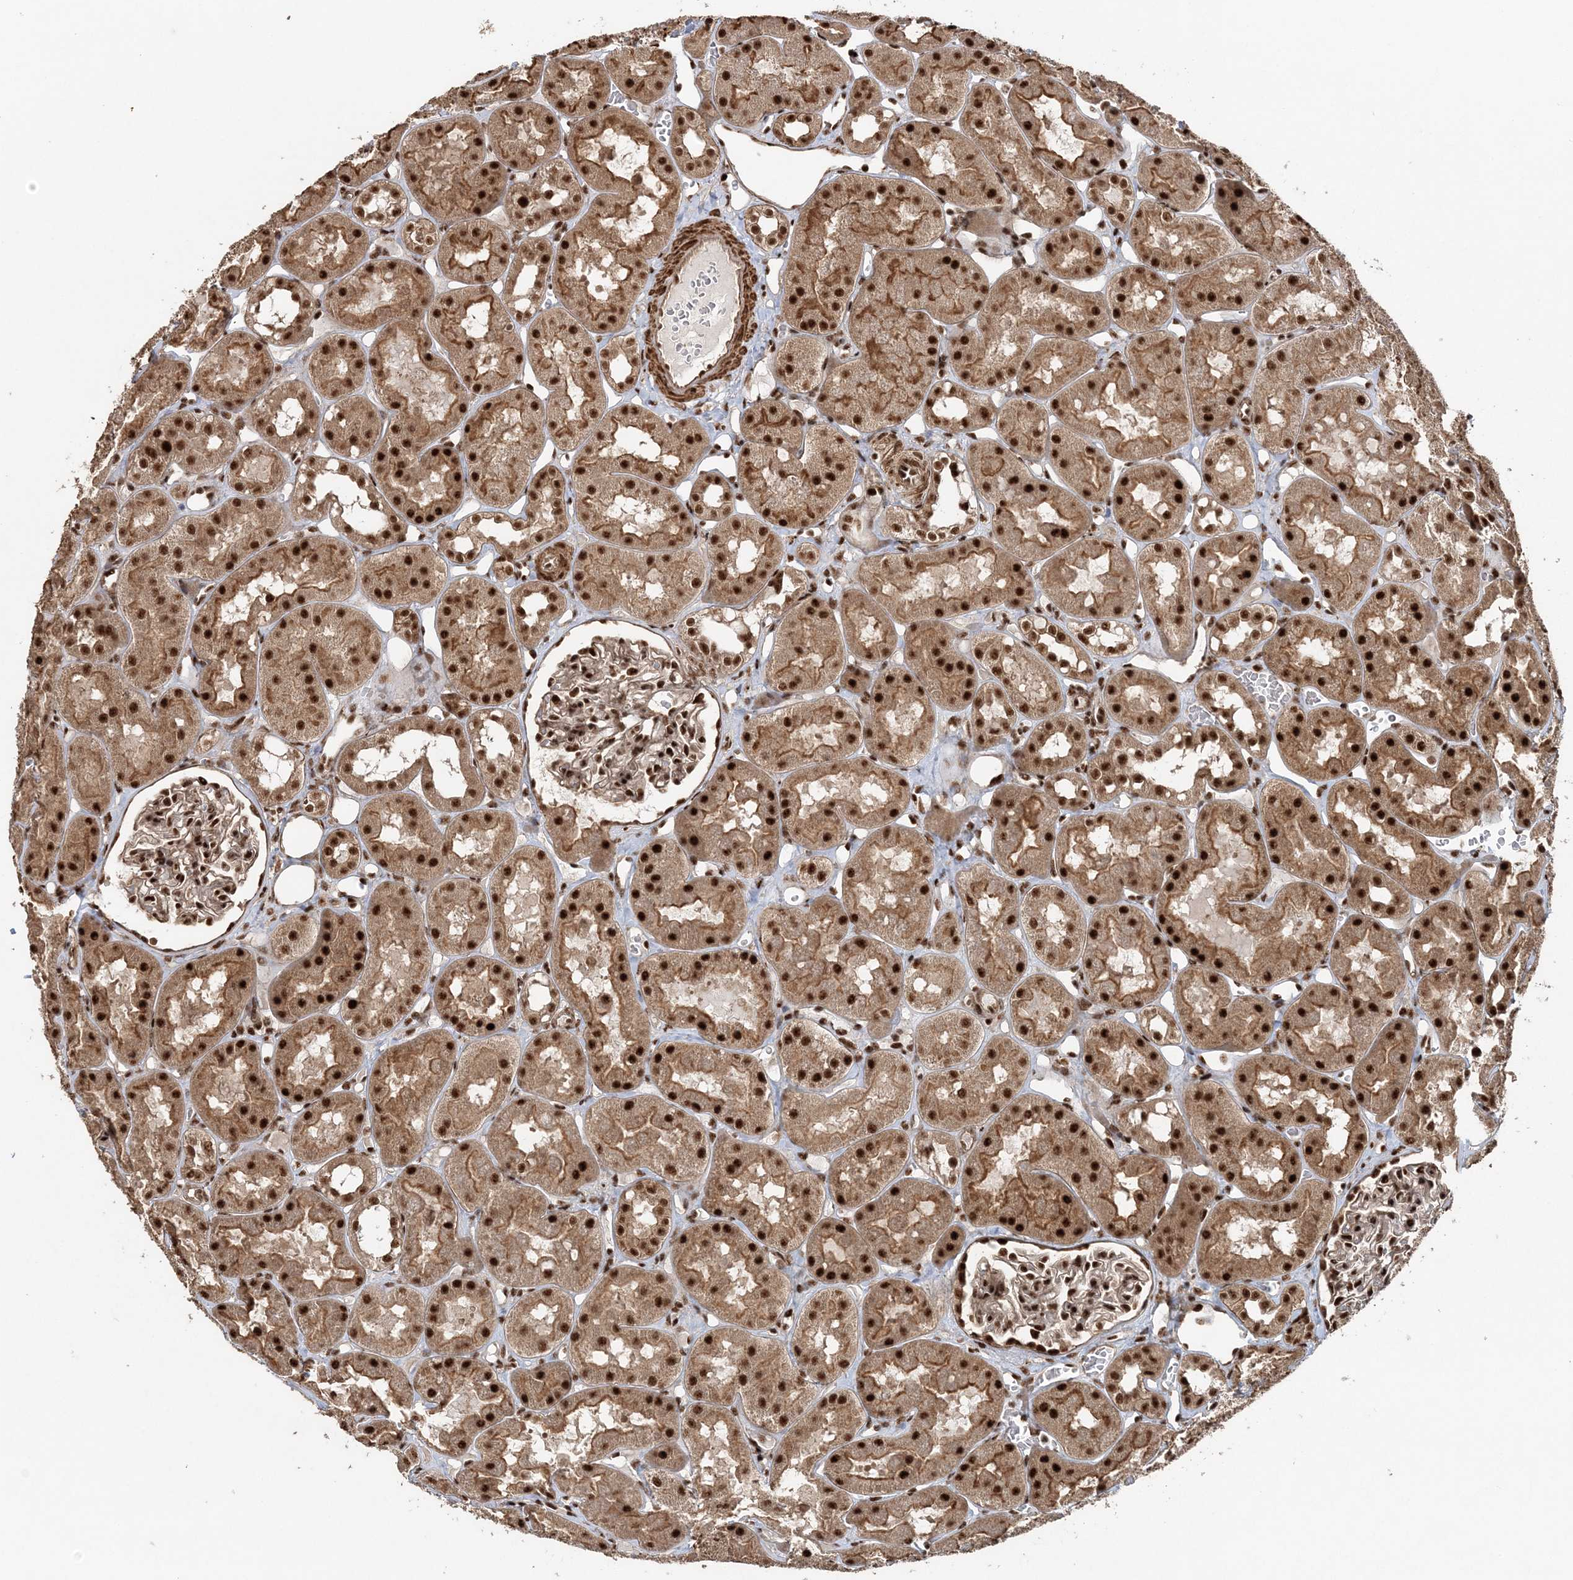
{"staining": {"intensity": "strong", "quantity": ">75%", "location": "nuclear"}, "tissue": "kidney", "cell_type": "Cells in glomeruli", "image_type": "normal", "snomed": [{"axis": "morphology", "description": "Normal tissue, NOS"}, {"axis": "topography", "description": "Kidney"}], "caption": "Immunohistochemistry (IHC) micrograph of unremarkable kidney: human kidney stained using immunohistochemistry shows high levels of strong protein expression localized specifically in the nuclear of cells in glomeruli, appearing as a nuclear brown color.", "gene": "EXOSC8", "patient": {"sex": "male", "age": 16}}